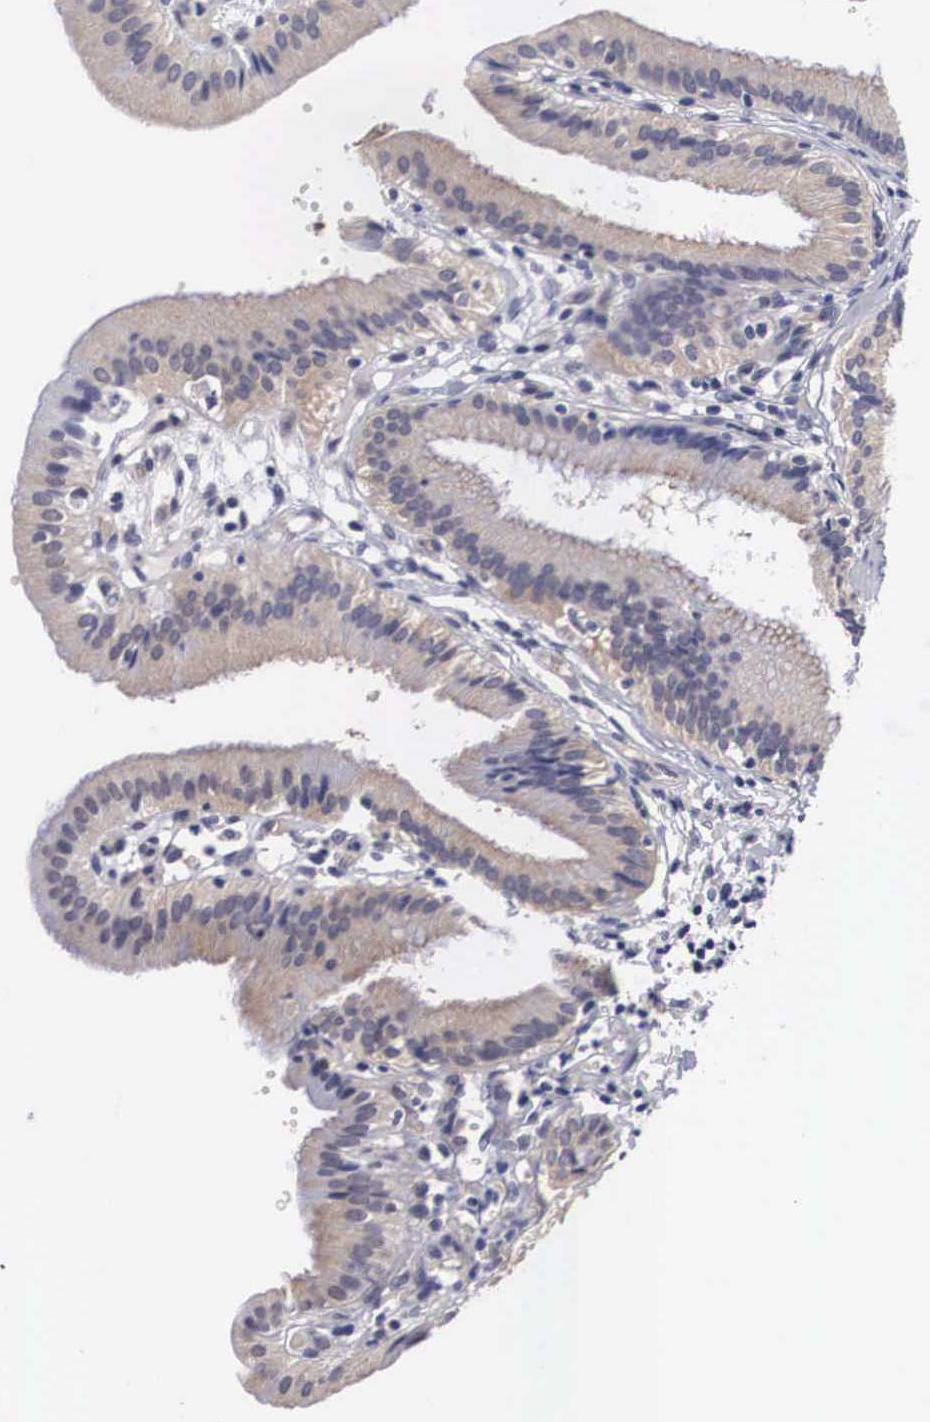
{"staining": {"intensity": "weak", "quantity": "25%-75%", "location": "cytoplasmic/membranous"}, "tissue": "gallbladder", "cell_type": "Glandular cells", "image_type": "normal", "snomed": [{"axis": "morphology", "description": "Normal tissue, NOS"}, {"axis": "topography", "description": "Gallbladder"}], "caption": "Gallbladder stained with immunohistochemistry exhibits weak cytoplasmic/membranous staining in about 25%-75% of glandular cells.", "gene": "OTX2", "patient": {"sex": "male", "age": 28}}